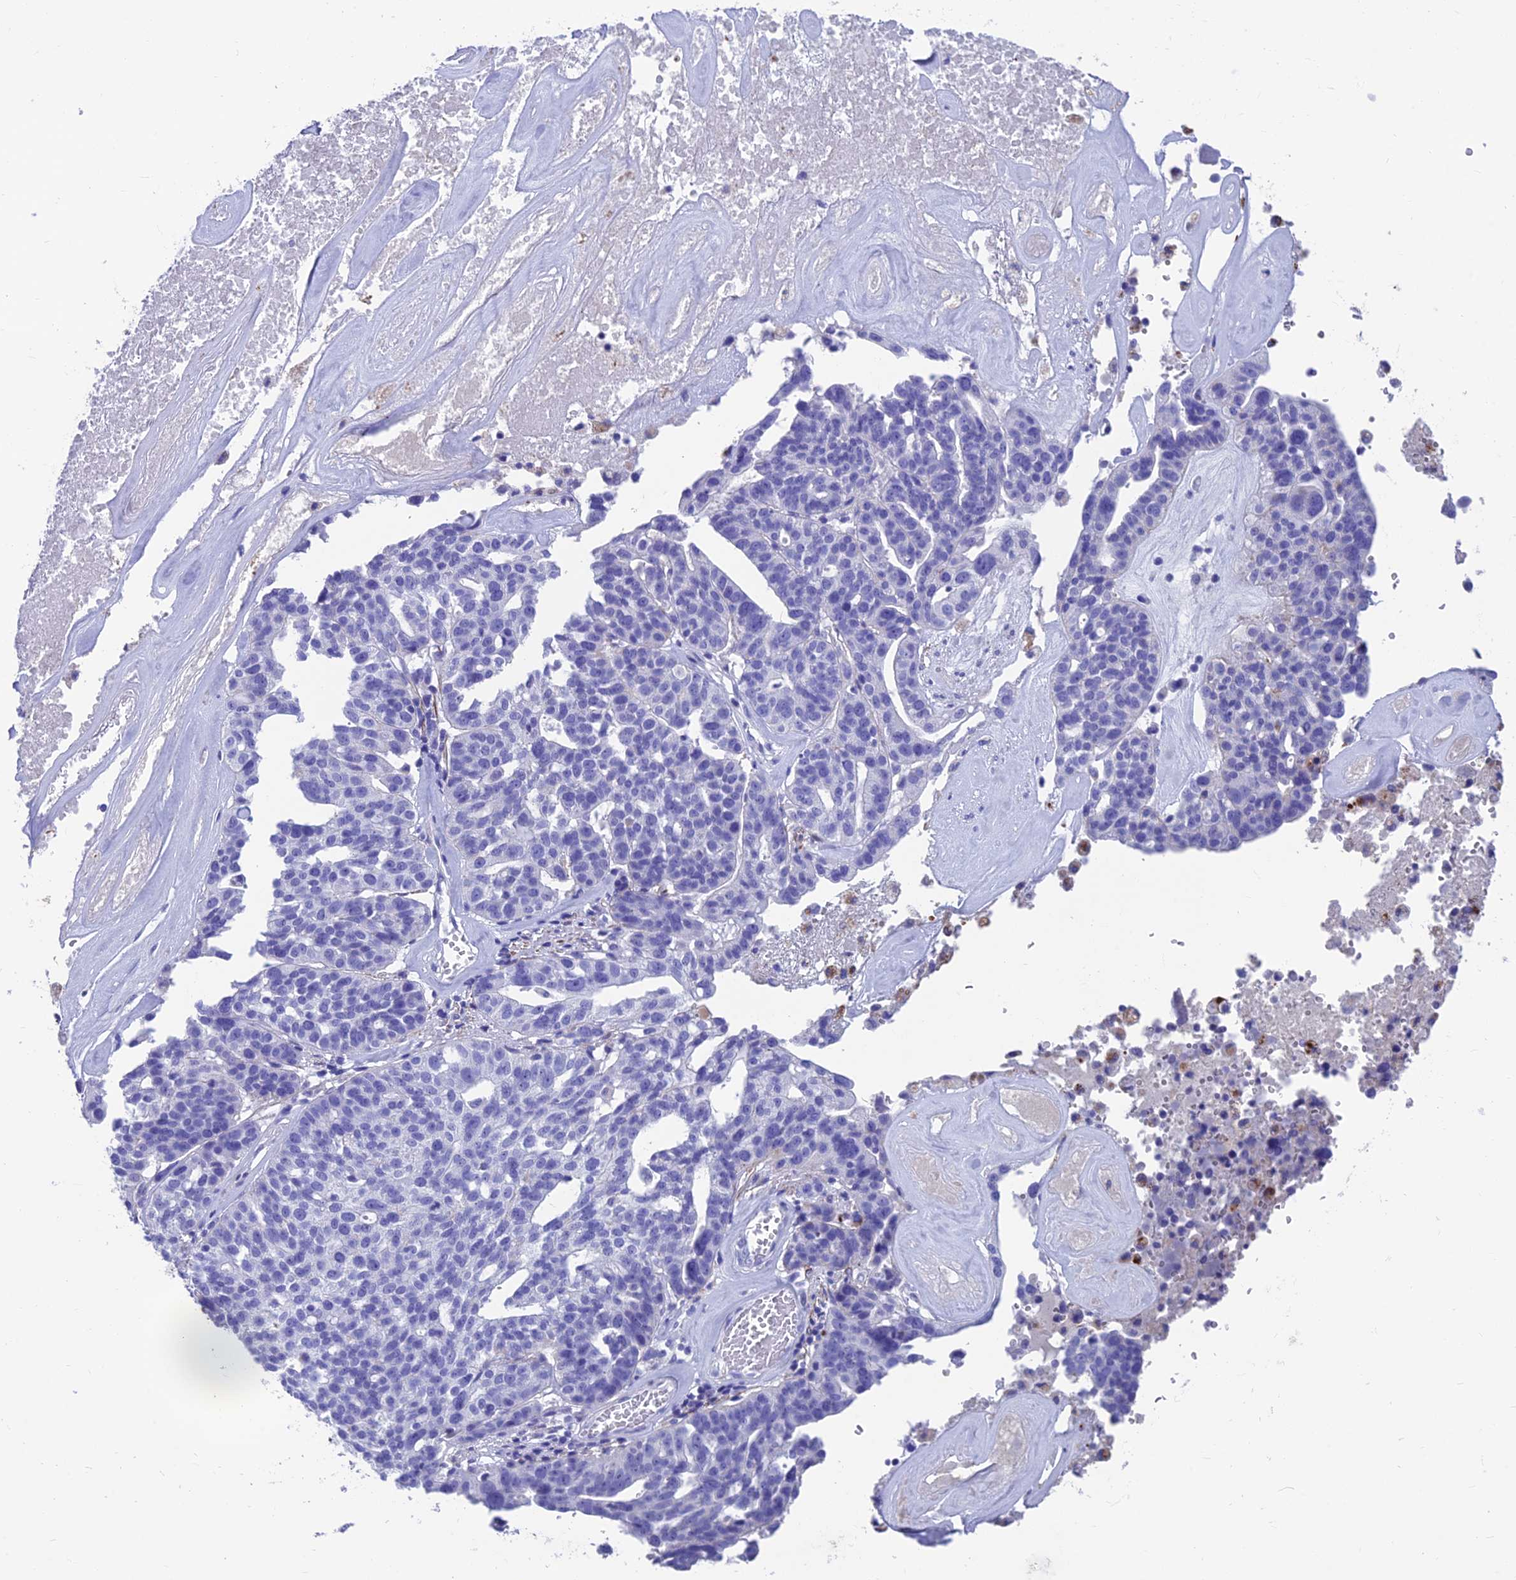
{"staining": {"intensity": "negative", "quantity": "none", "location": "none"}, "tissue": "ovarian cancer", "cell_type": "Tumor cells", "image_type": "cancer", "snomed": [{"axis": "morphology", "description": "Cystadenocarcinoma, serous, NOS"}, {"axis": "topography", "description": "Ovary"}], "caption": "Histopathology image shows no protein staining in tumor cells of ovarian serous cystadenocarcinoma tissue.", "gene": "GNG11", "patient": {"sex": "female", "age": 59}}